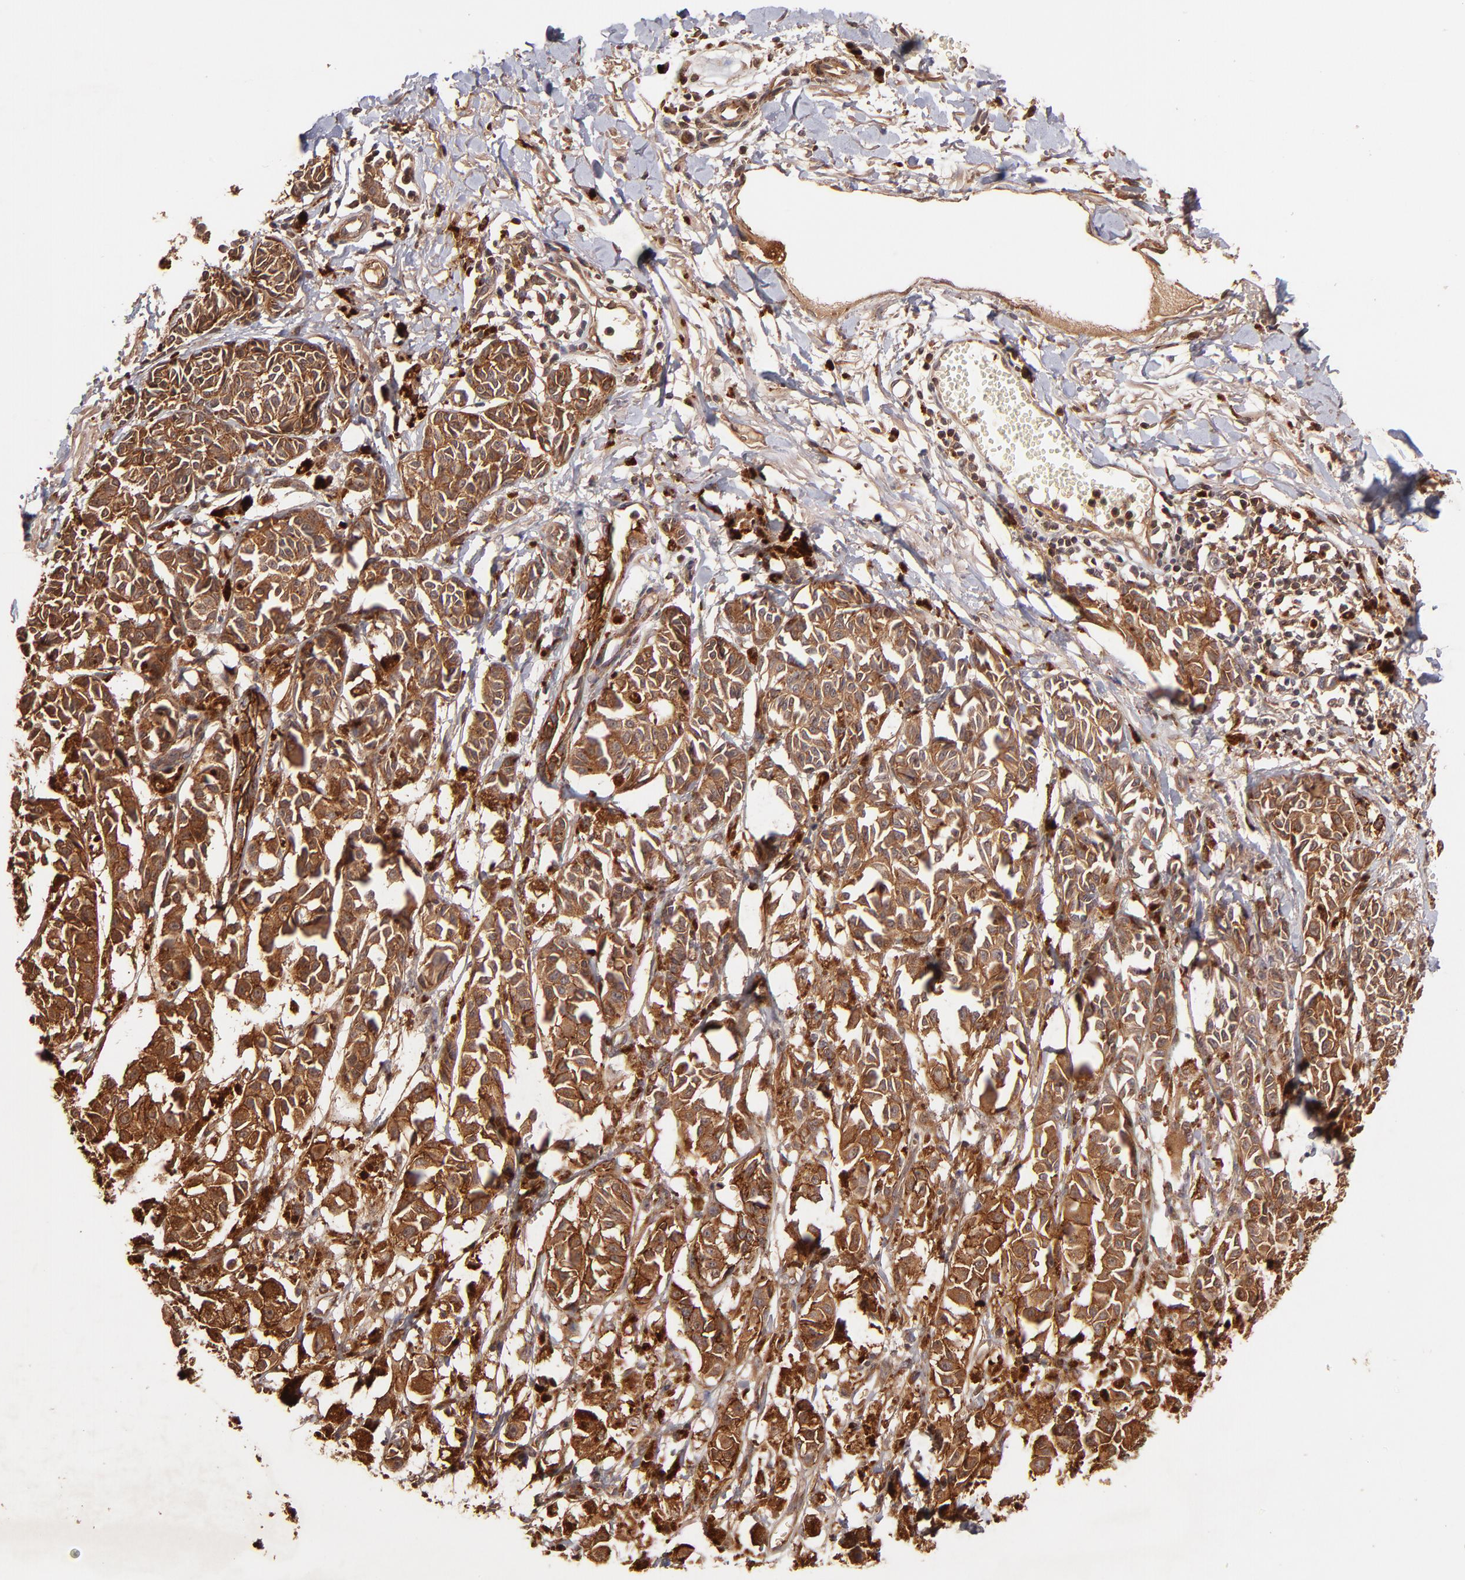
{"staining": {"intensity": "strong", "quantity": ">75%", "location": "cytoplasmic/membranous"}, "tissue": "melanoma", "cell_type": "Tumor cells", "image_type": "cancer", "snomed": [{"axis": "morphology", "description": "Malignant melanoma, NOS"}, {"axis": "topography", "description": "Skin"}], "caption": "Tumor cells demonstrate high levels of strong cytoplasmic/membranous positivity in about >75% of cells in melanoma. (brown staining indicates protein expression, while blue staining denotes nuclei).", "gene": "ITGB1", "patient": {"sex": "male", "age": 76}}